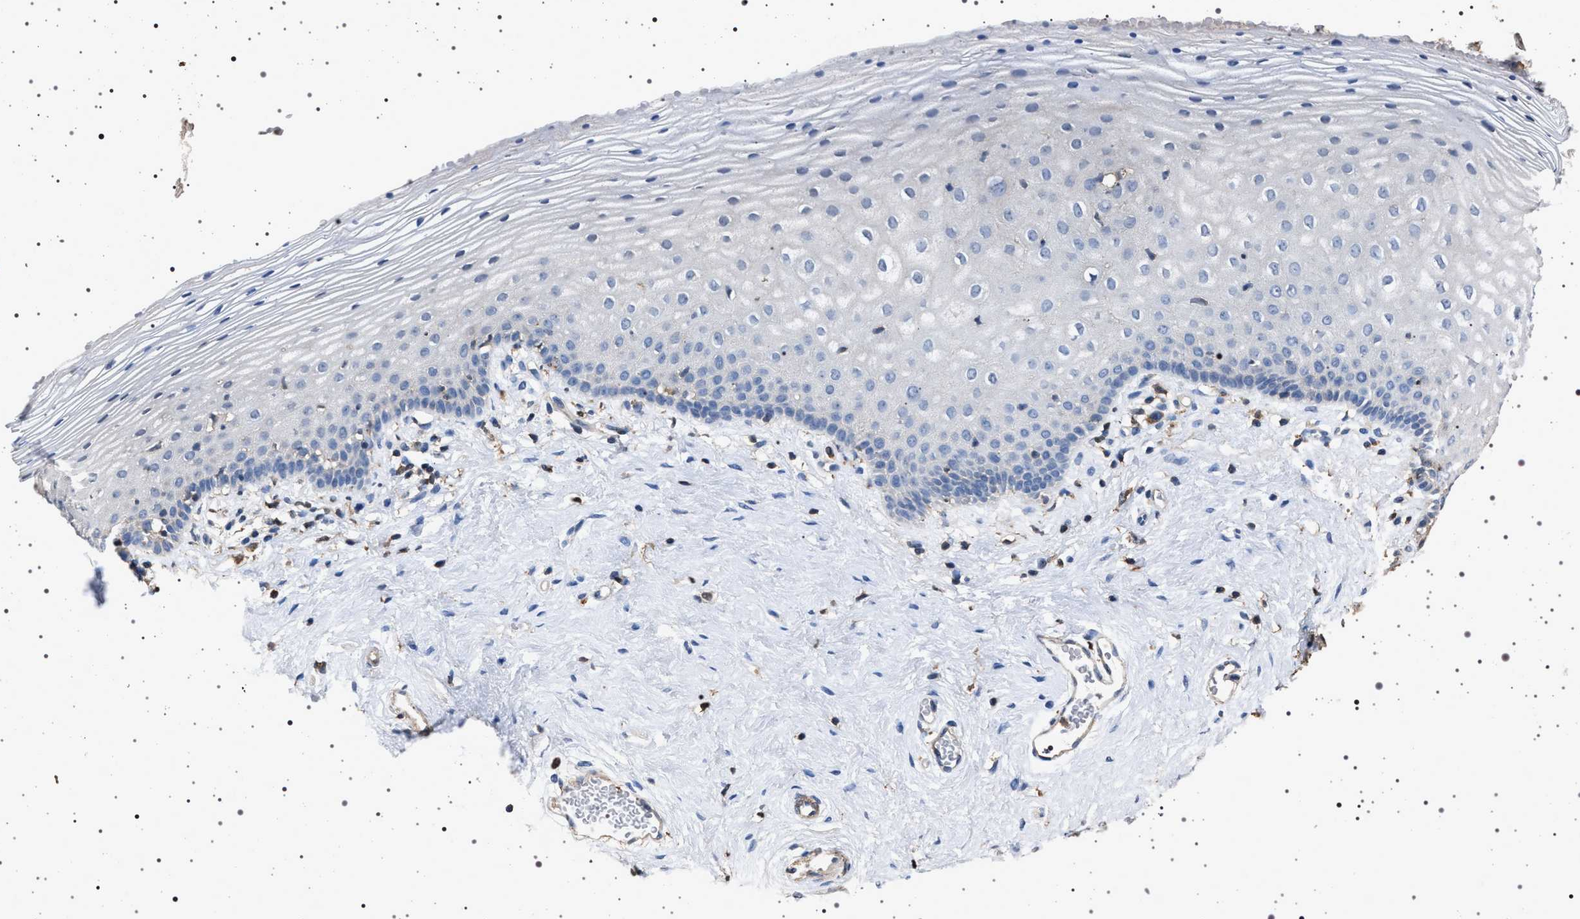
{"staining": {"intensity": "negative", "quantity": "none", "location": "none"}, "tissue": "vagina", "cell_type": "Squamous epithelial cells", "image_type": "normal", "snomed": [{"axis": "morphology", "description": "Normal tissue, NOS"}, {"axis": "topography", "description": "Vagina"}], "caption": "This is a photomicrograph of IHC staining of unremarkable vagina, which shows no positivity in squamous epithelial cells.", "gene": "SMAP2", "patient": {"sex": "female", "age": 32}}